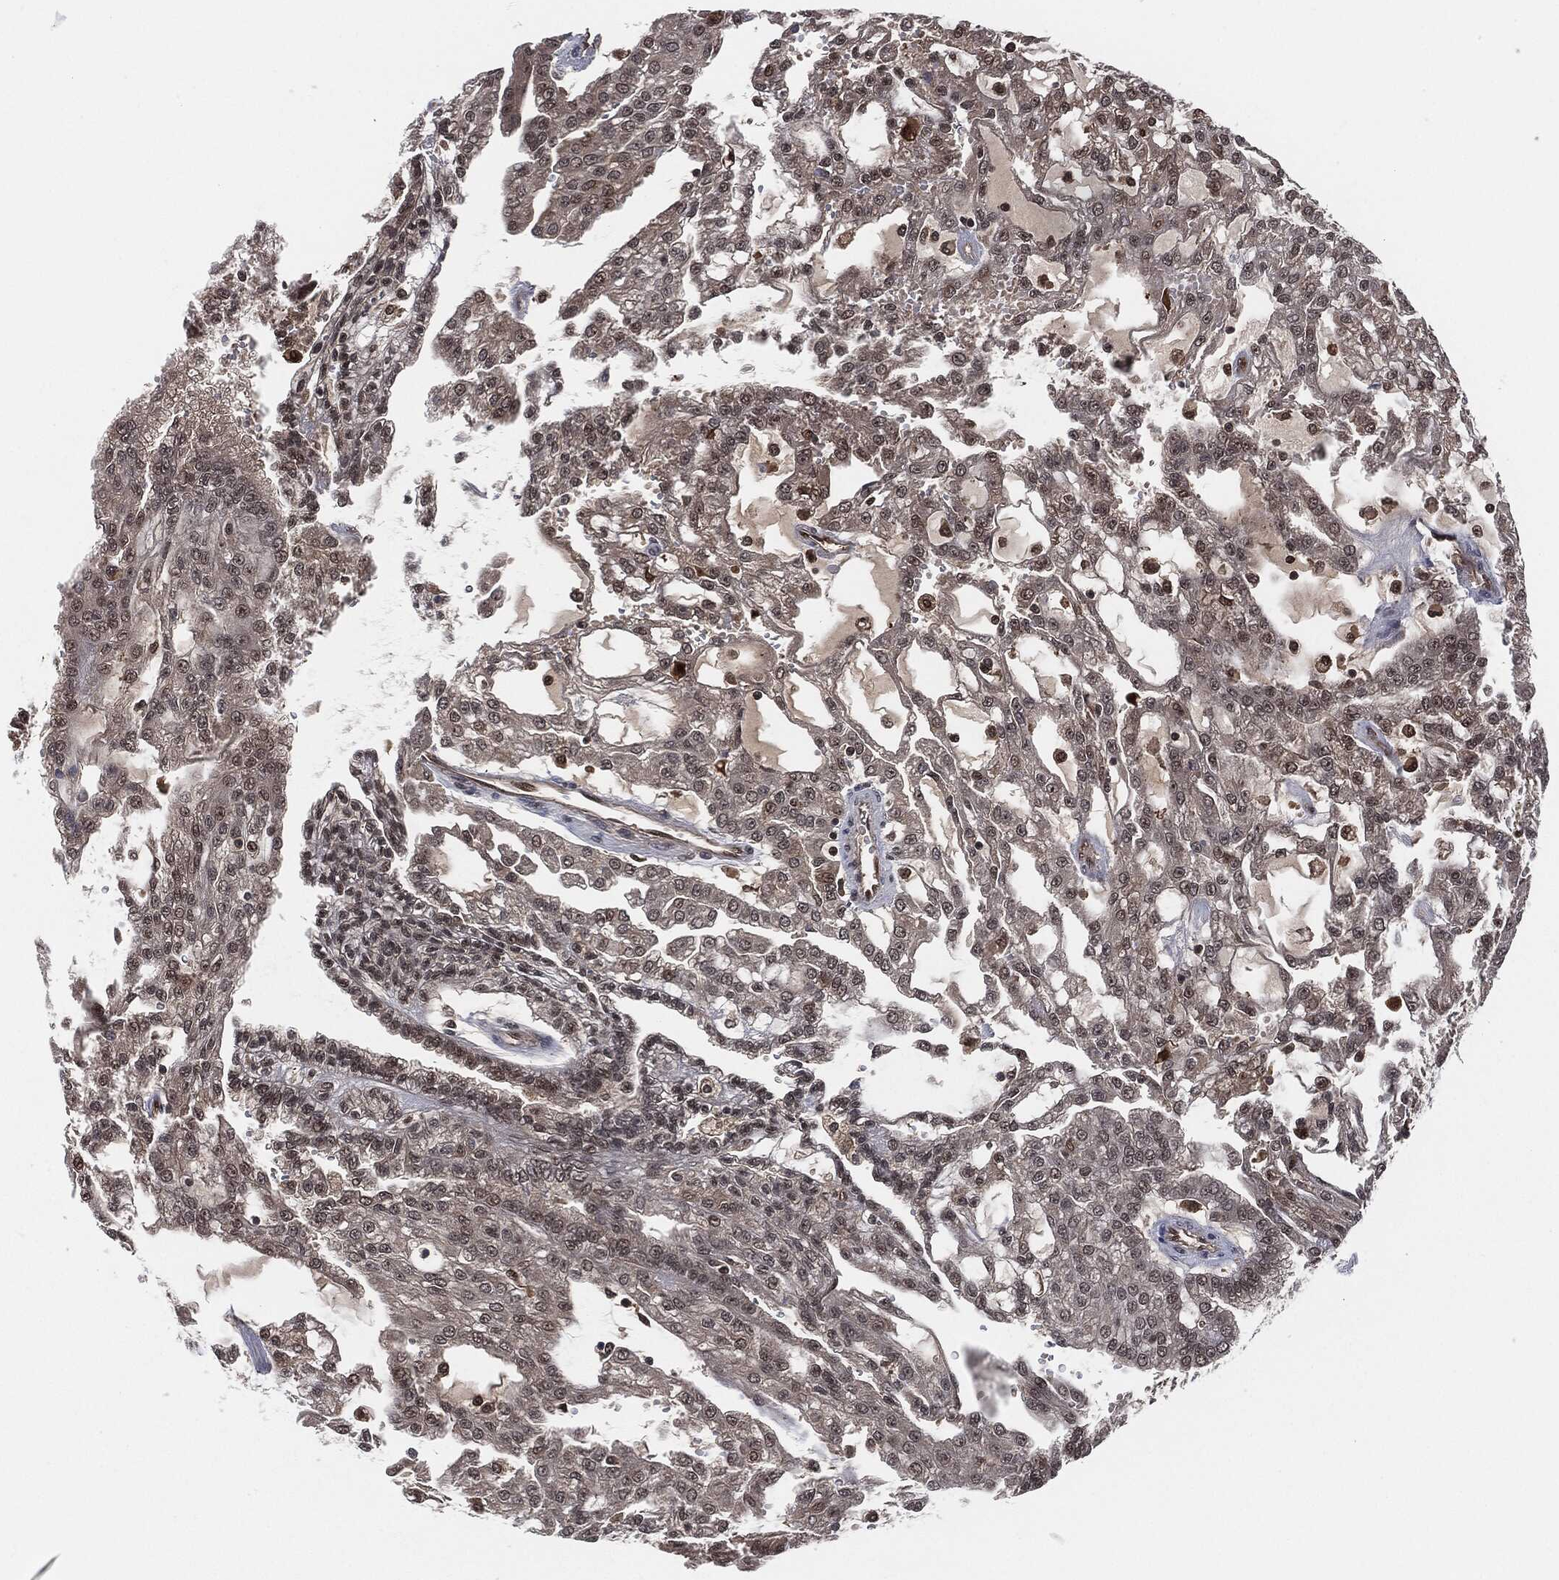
{"staining": {"intensity": "negative", "quantity": "none", "location": "none"}, "tissue": "renal cancer", "cell_type": "Tumor cells", "image_type": "cancer", "snomed": [{"axis": "morphology", "description": "Adenocarcinoma, NOS"}, {"axis": "topography", "description": "Kidney"}], "caption": "Adenocarcinoma (renal) was stained to show a protein in brown. There is no significant expression in tumor cells.", "gene": "CAPRIN2", "patient": {"sex": "male", "age": 63}}